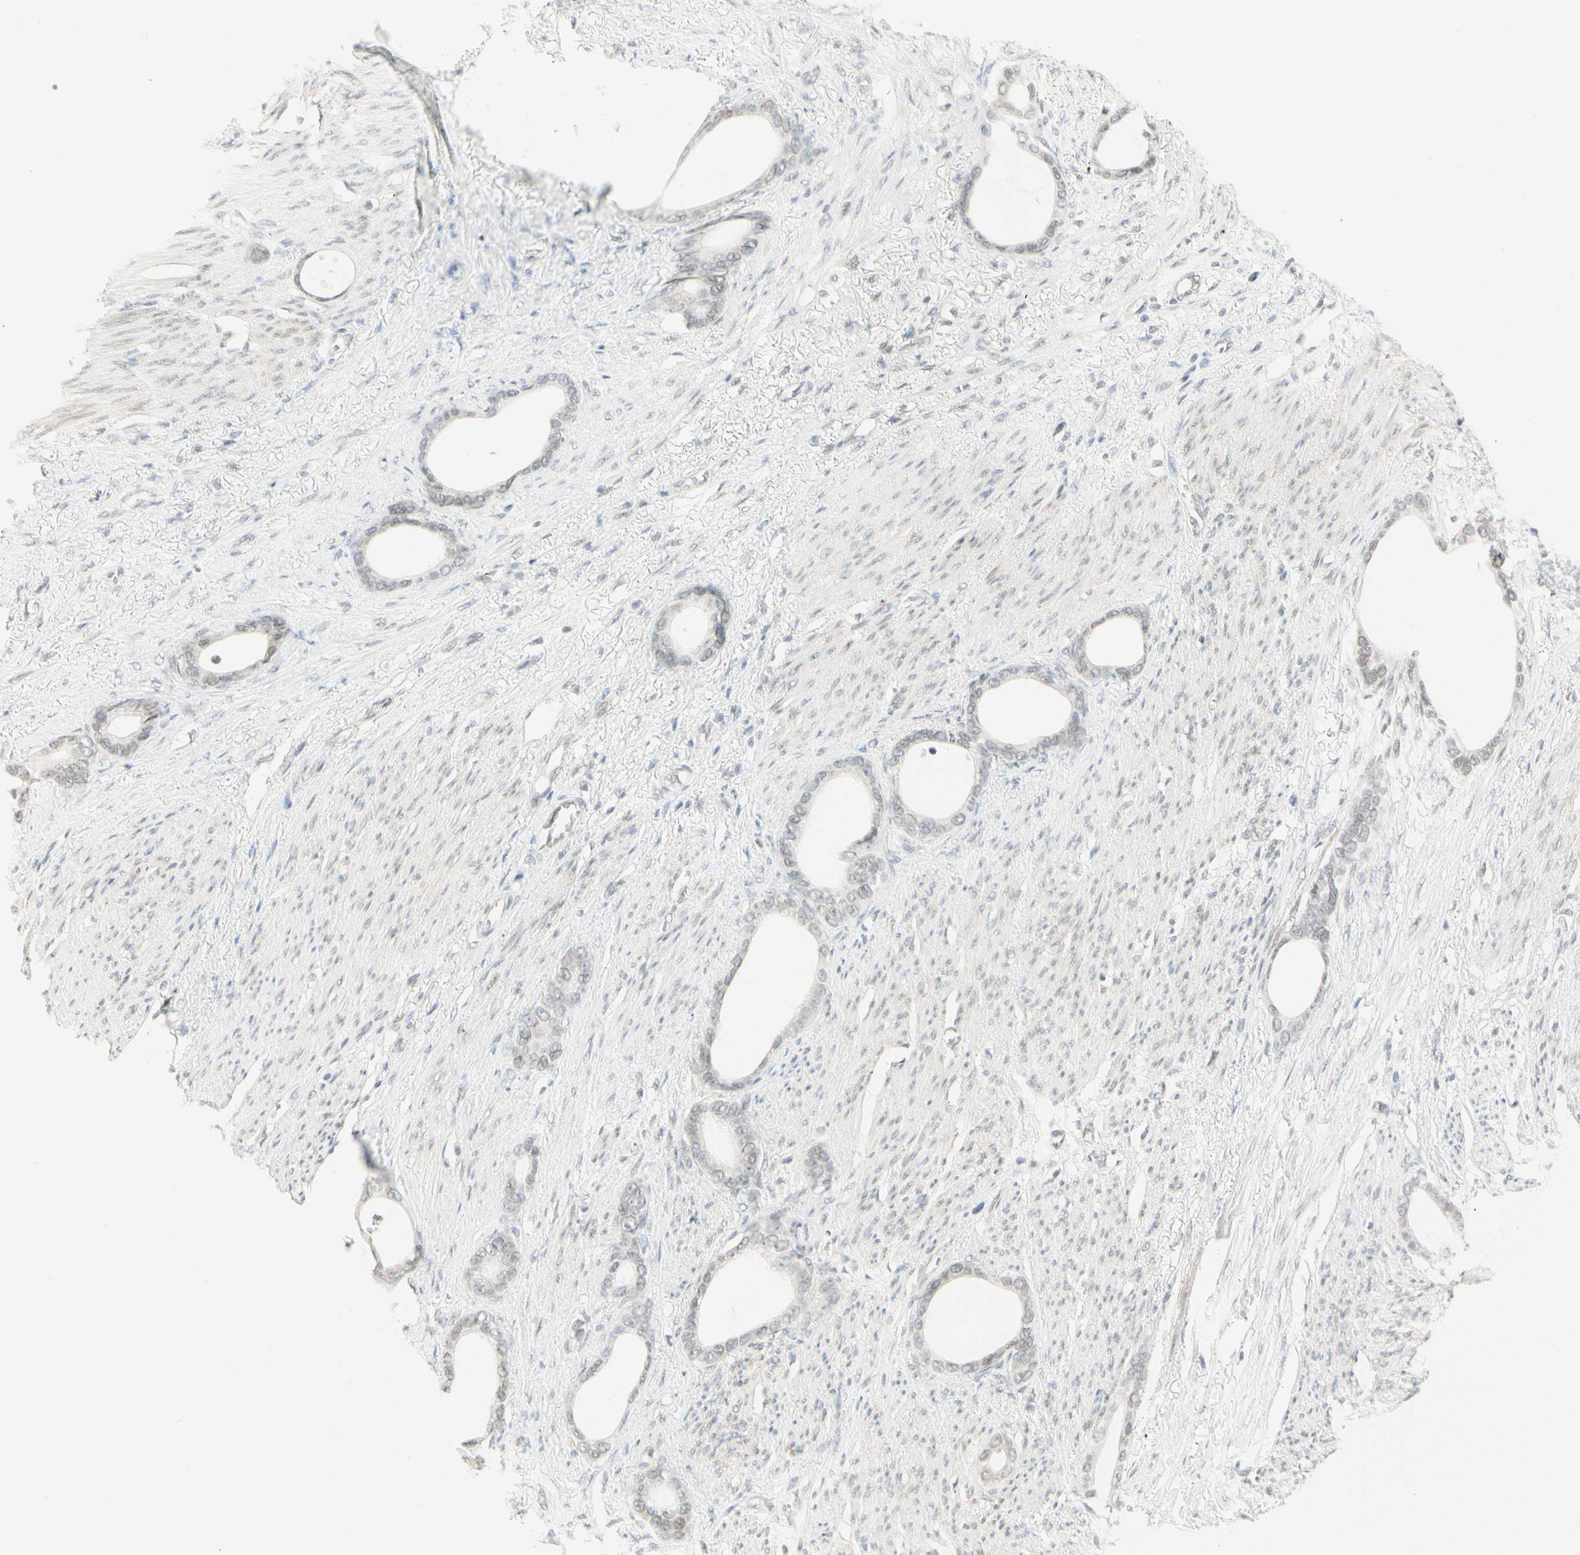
{"staining": {"intensity": "negative", "quantity": "none", "location": "none"}, "tissue": "stomach cancer", "cell_type": "Tumor cells", "image_type": "cancer", "snomed": [{"axis": "morphology", "description": "Adenocarcinoma, NOS"}, {"axis": "topography", "description": "Stomach"}], "caption": "An image of human stomach cancer (adenocarcinoma) is negative for staining in tumor cells. (DAB (3,3'-diaminobenzidine) immunohistochemistry (IHC) with hematoxylin counter stain).", "gene": "BCAN", "patient": {"sex": "female", "age": 75}}